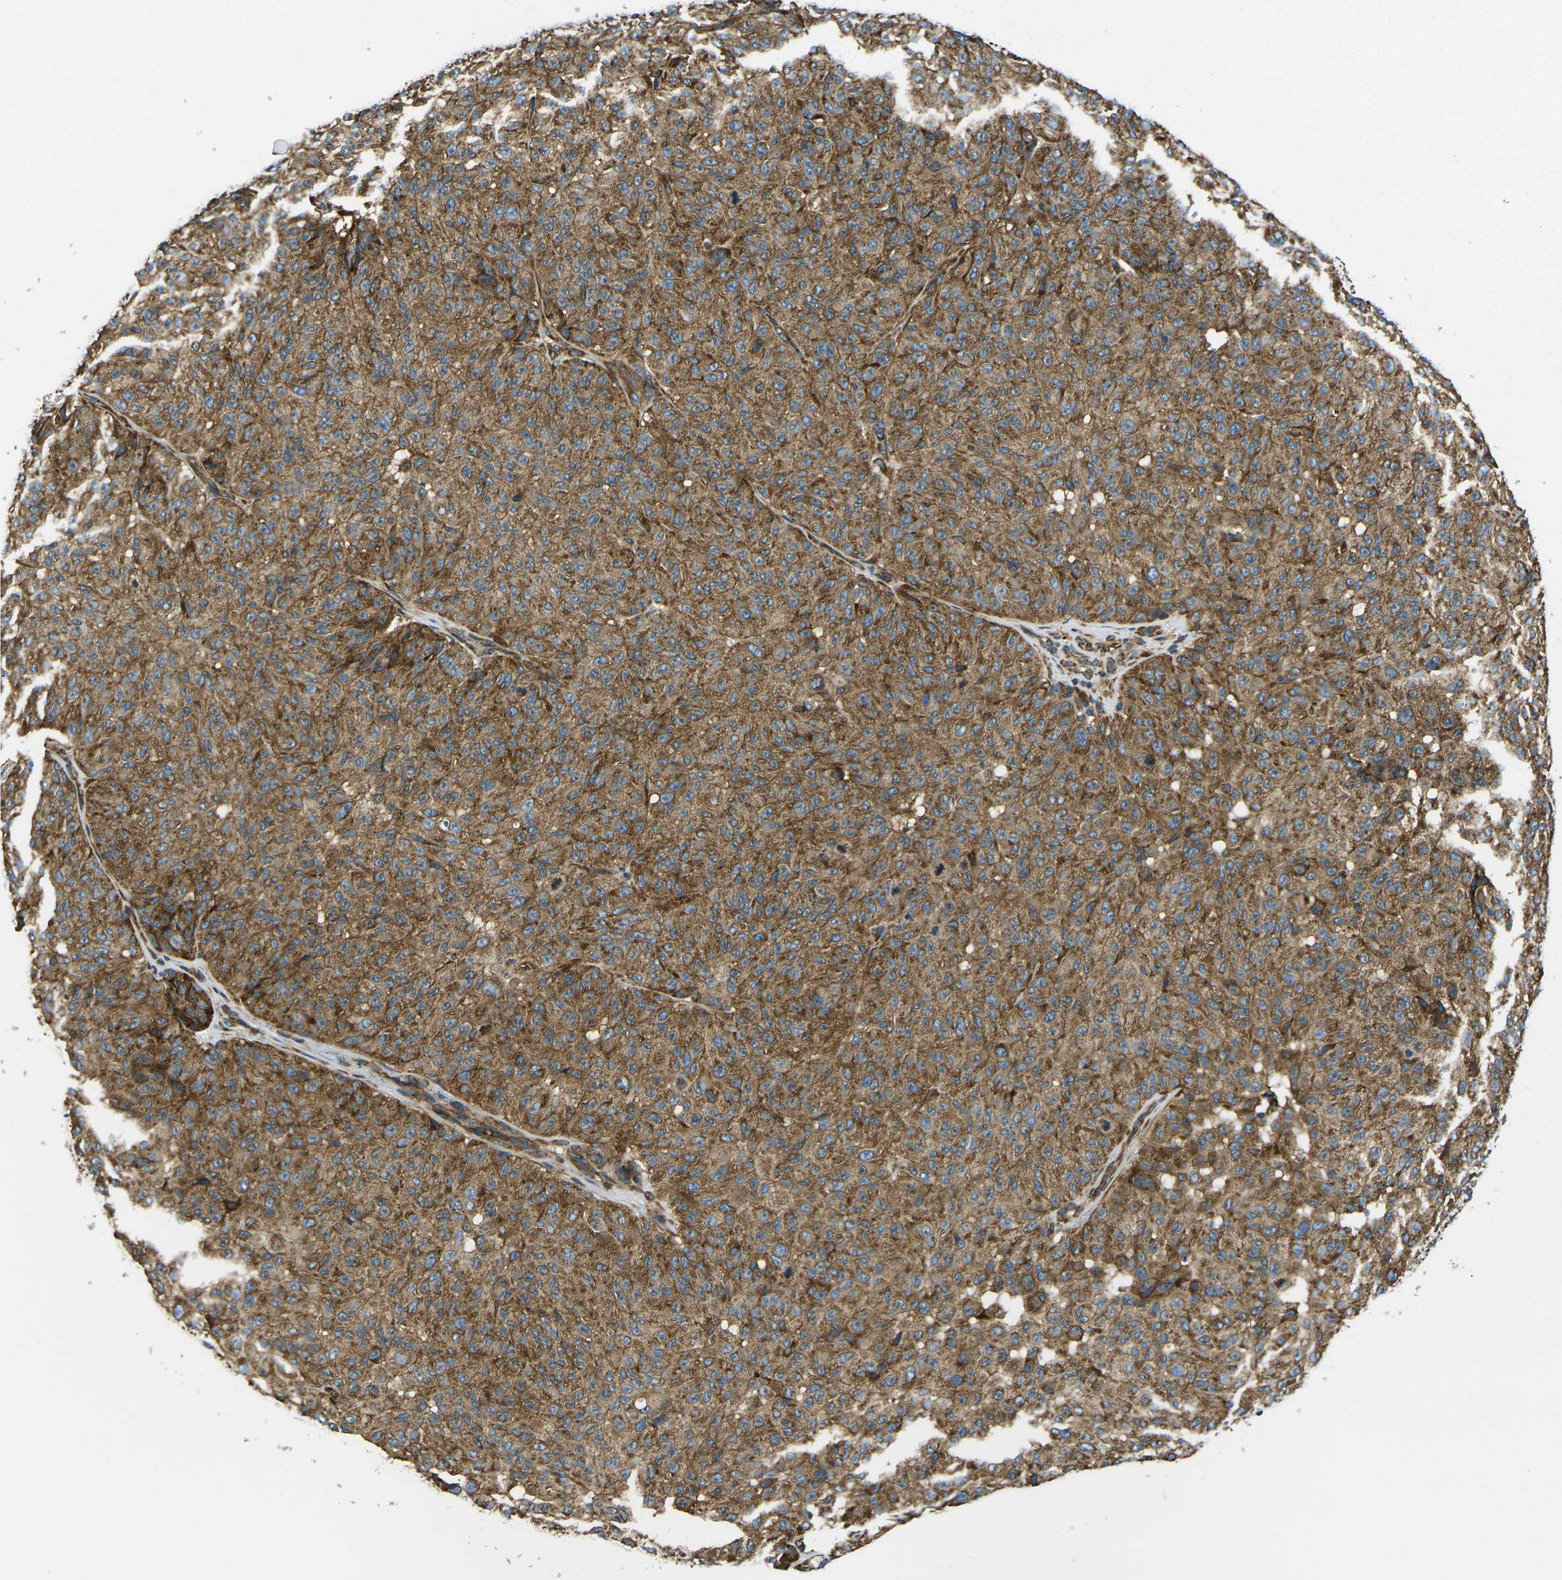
{"staining": {"intensity": "moderate", "quantity": ">75%", "location": "cytoplasmic/membranous"}, "tissue": "melanoma", "cell_type": "Tumor cells", "image_type": "cancer", "snomed": [{"axis": "morphology", "description": "Malignant melanoma, NOS"}, {"axis": "topography", "description": "Skin"}], "caption": "Human melanoma stained for a protein (brown) exhibits moderate cytoplasmic/membranous positive staining in approximately >75% of tumor cells.", "gene": "RPSA", "patient": {"sex": "female", "age": 46}}